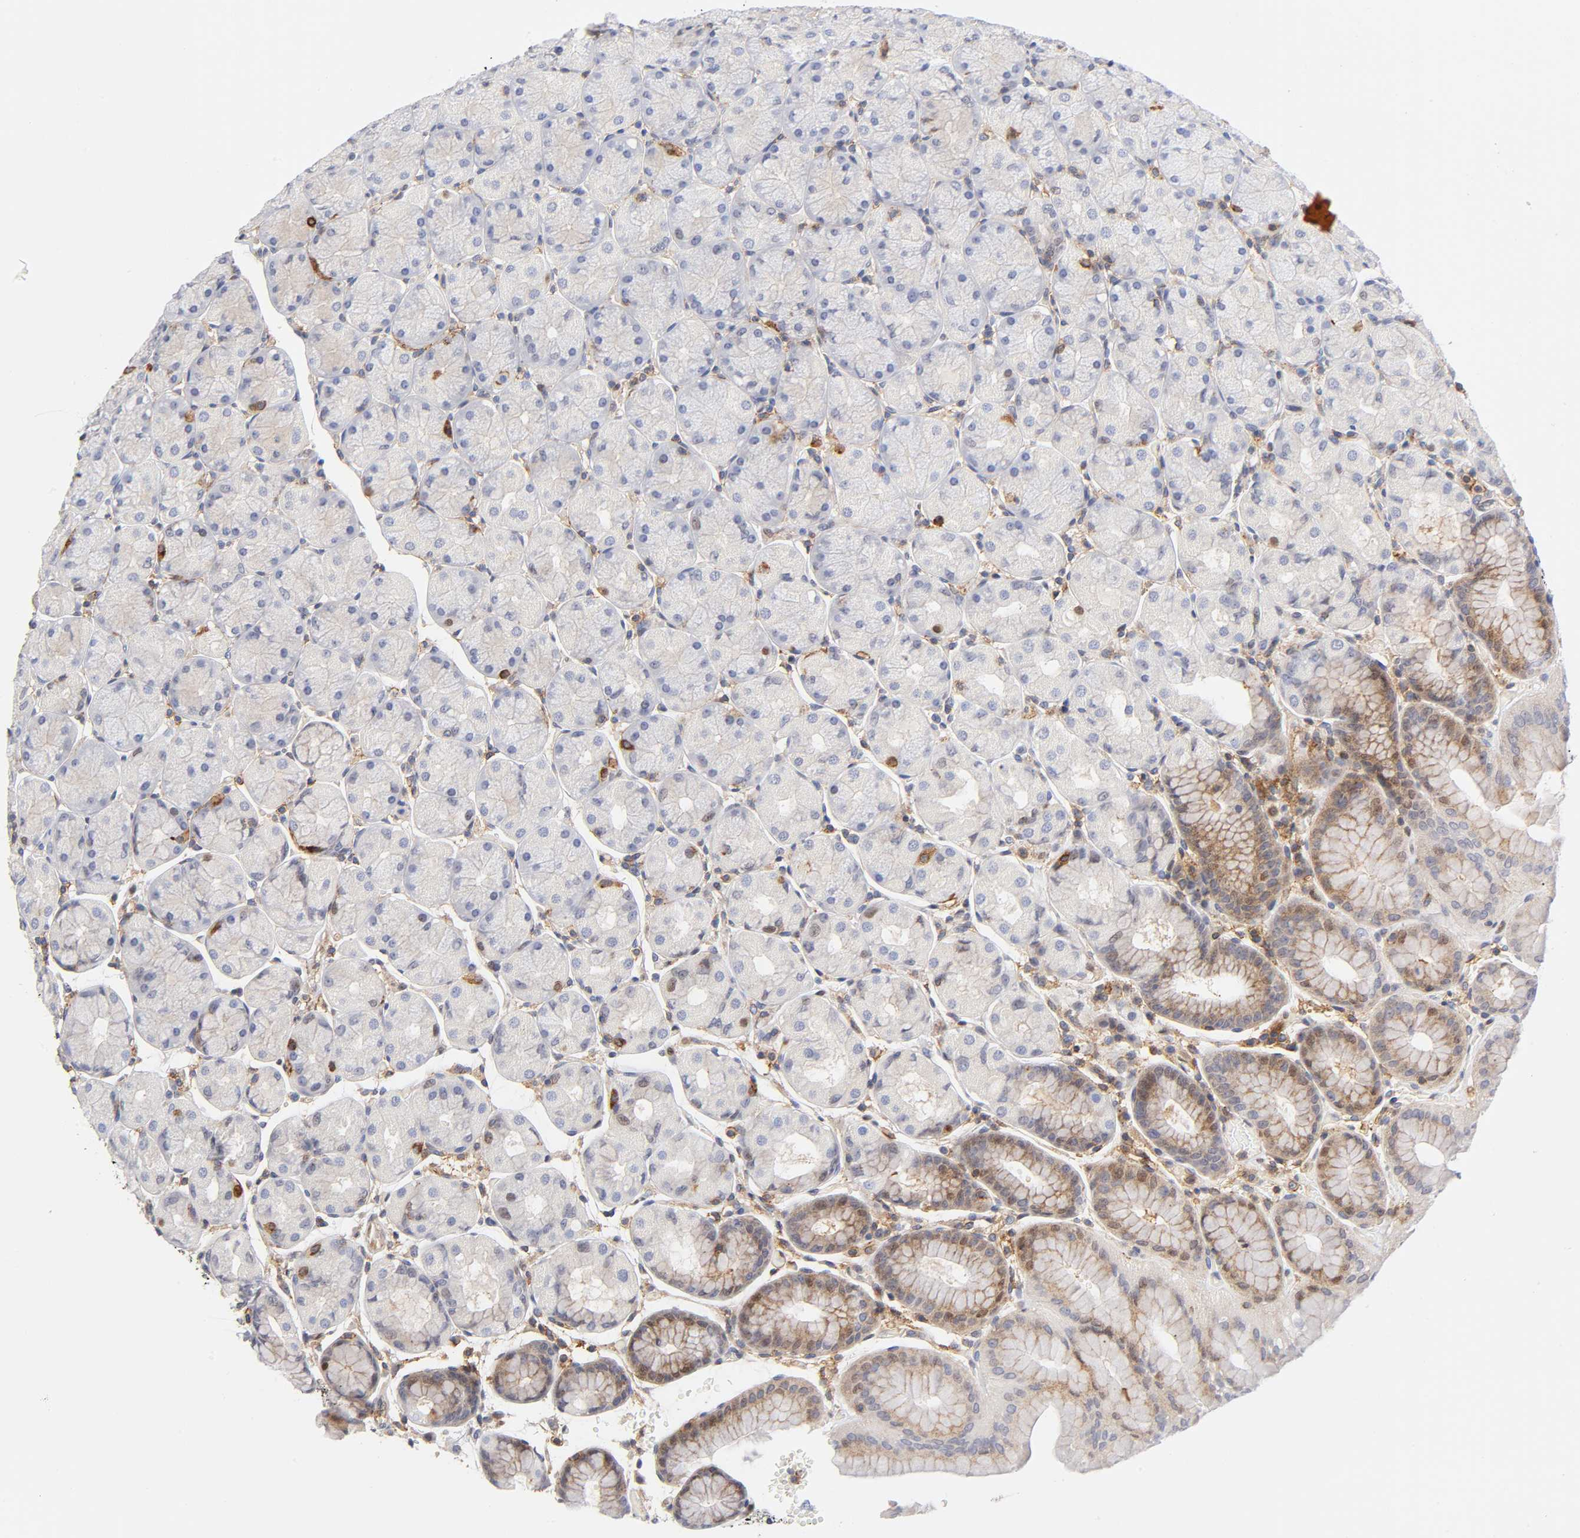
{"staining": {"intensity": "moderate", "quantity": "25%-75%", "location": "cytoplasmic/membranous,nuclear"}, "tissue": "stomach", "cell_type": "Glandular cells", "image_type": "normal", "snomed": [{"axis": "morphology", "description": "Normal tissue, NOS"}, {"axis": "topography", "description": "Stomach, upper"}, {"axis": "topography", "description": "Stomach"}], "caption": "Stomach stained with DAB (3,3'-diaminobenzidine) immunohistochemistry (IHC) demonstrates medium levels of moderate cytoplasmic/membranous,nuclear staining in approximately 25%-75% of glandular cells.", "gene": "ANXA7", "patient": {"sex": "male", "age": 76}}